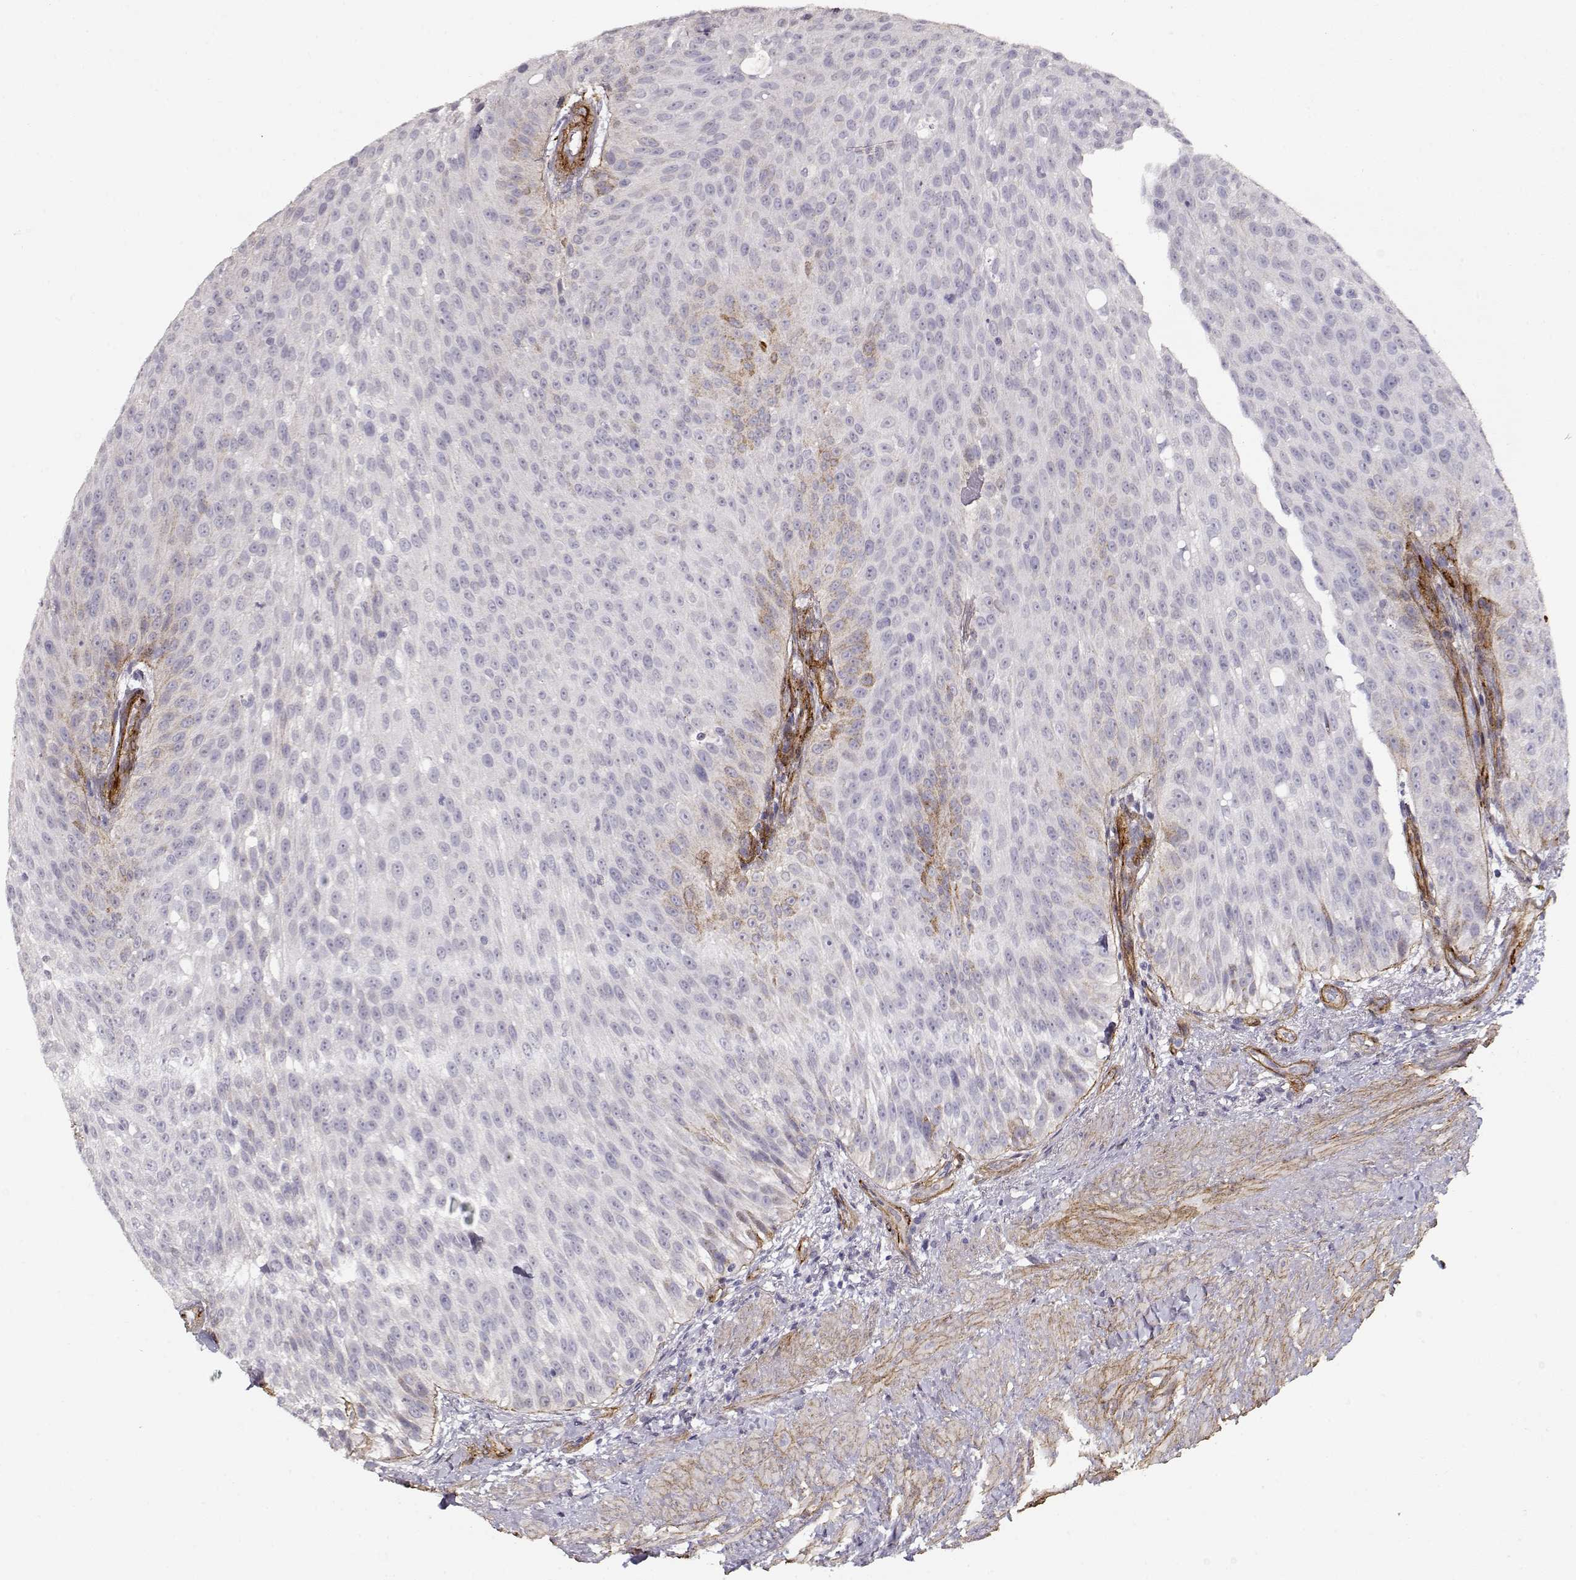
{"staining": {"intensity": "negative", "quantity": "none", "location": "none"}, "tissue": "urothelial cancer", "cell_type": "Tumor cells", "image_type": "cancer", "snomed": [{"axis": "morphology", "description": "Urothelial carcinoma, Low grade"}, {"axis": "topography", "description": "Urinary bladder"}], "caption": "Urothelial cancer was stained to show a protein in brown. There is no significant expression in tumor cells. The staining is performed using DAB brown chromogen with nuclei counter-stained in using hematoxylin.", "gene": "LAMC1", "patient": {"sex": "male", "age": 78}}